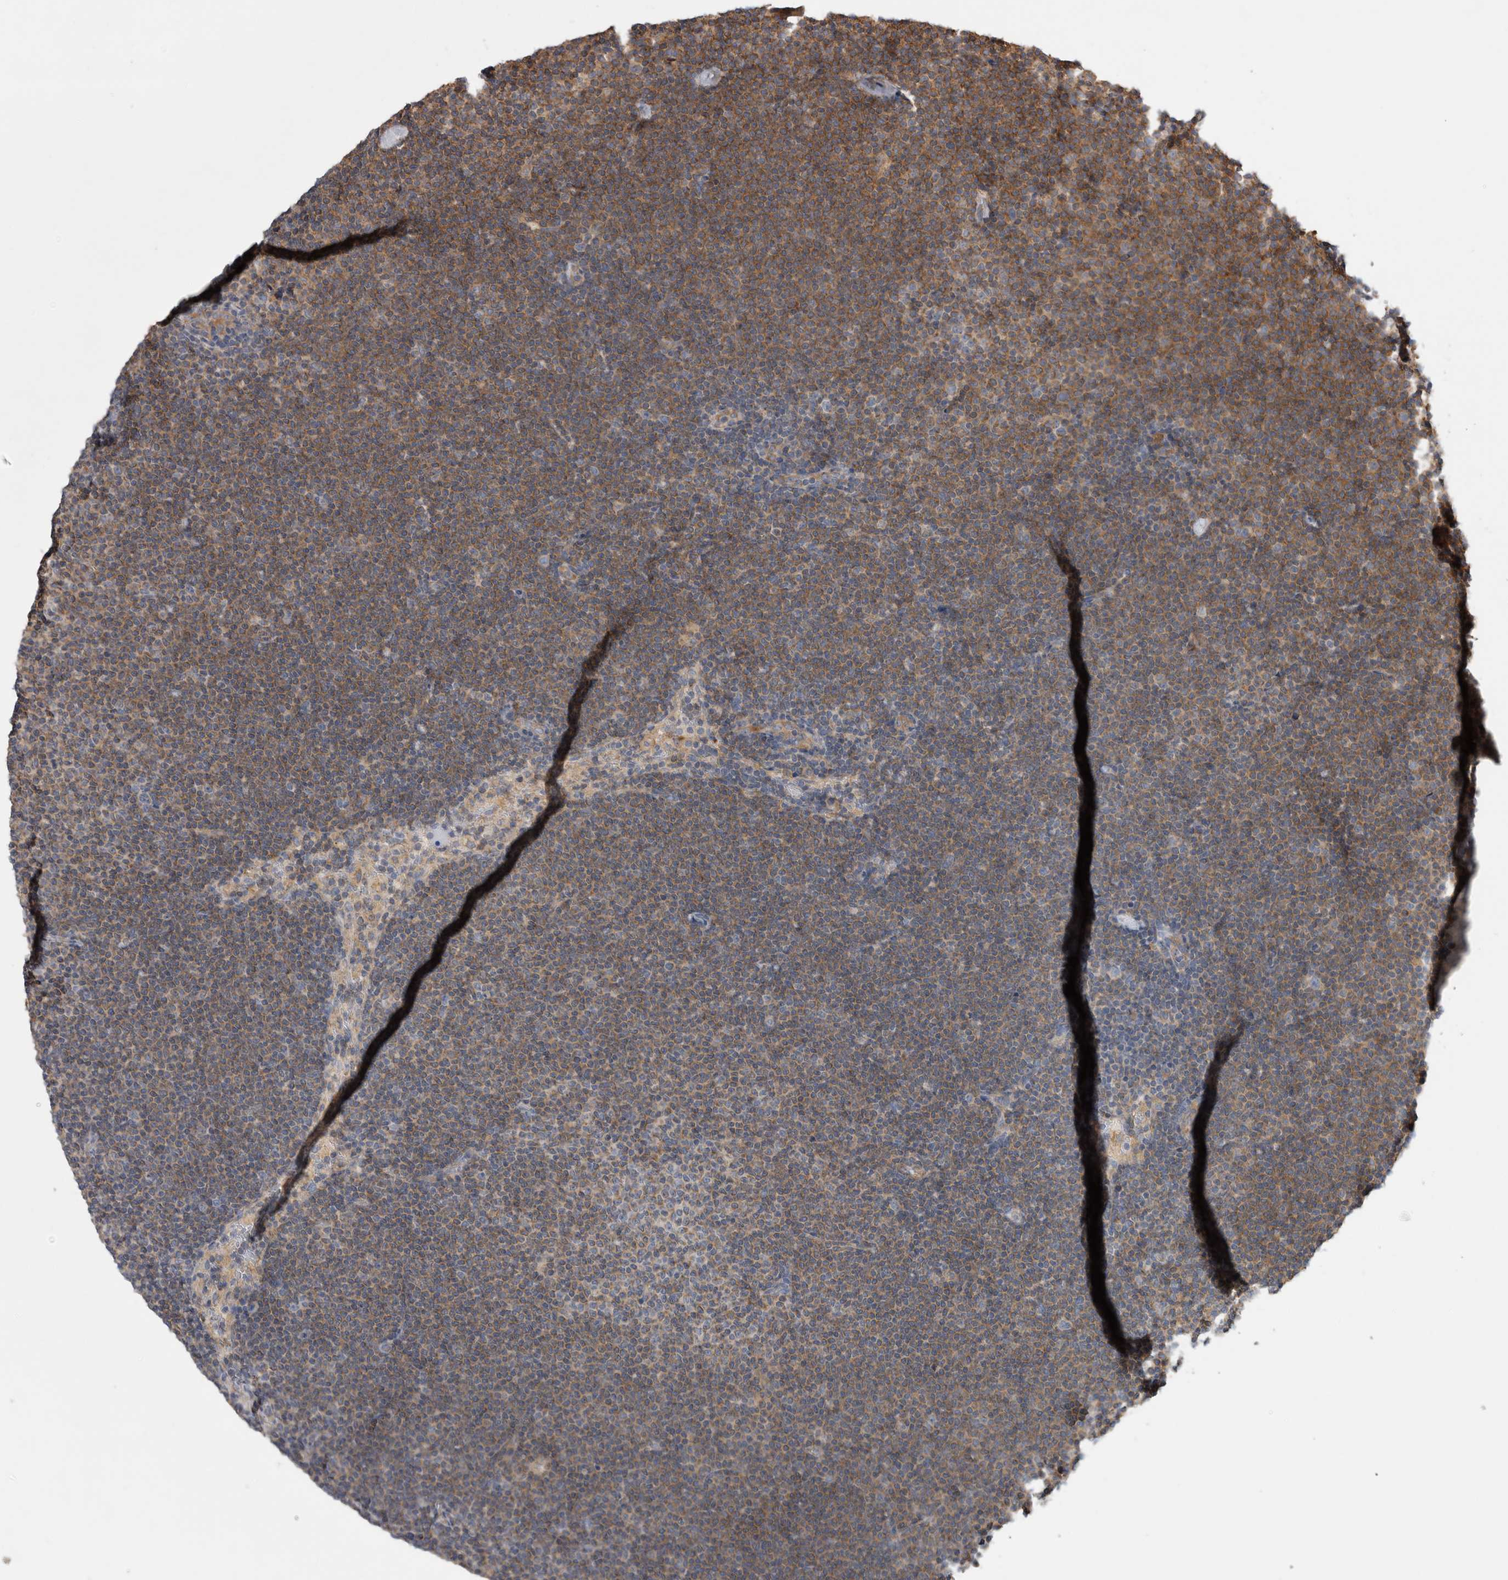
{"staining": {"intensity": "moderate", "quantity": ">75%", "location": "cytoplasmic/membranous"}, "tissue": "lymphoma", "cell_type": "Tumor cells", "image_type": "cancer", "snomed": [{"axis": "morphology", "description": "Malignant lymphoma, non-Hodgkin's type, Low grade"}, {"axis": "topography", "description": "Lymph node"}], "caption": "Human lymphoma stained with a protein marker reveals moderate staining in tumor cells.", "gene": "SFXN2", "patient": {"sex": "female", "age": 53}}